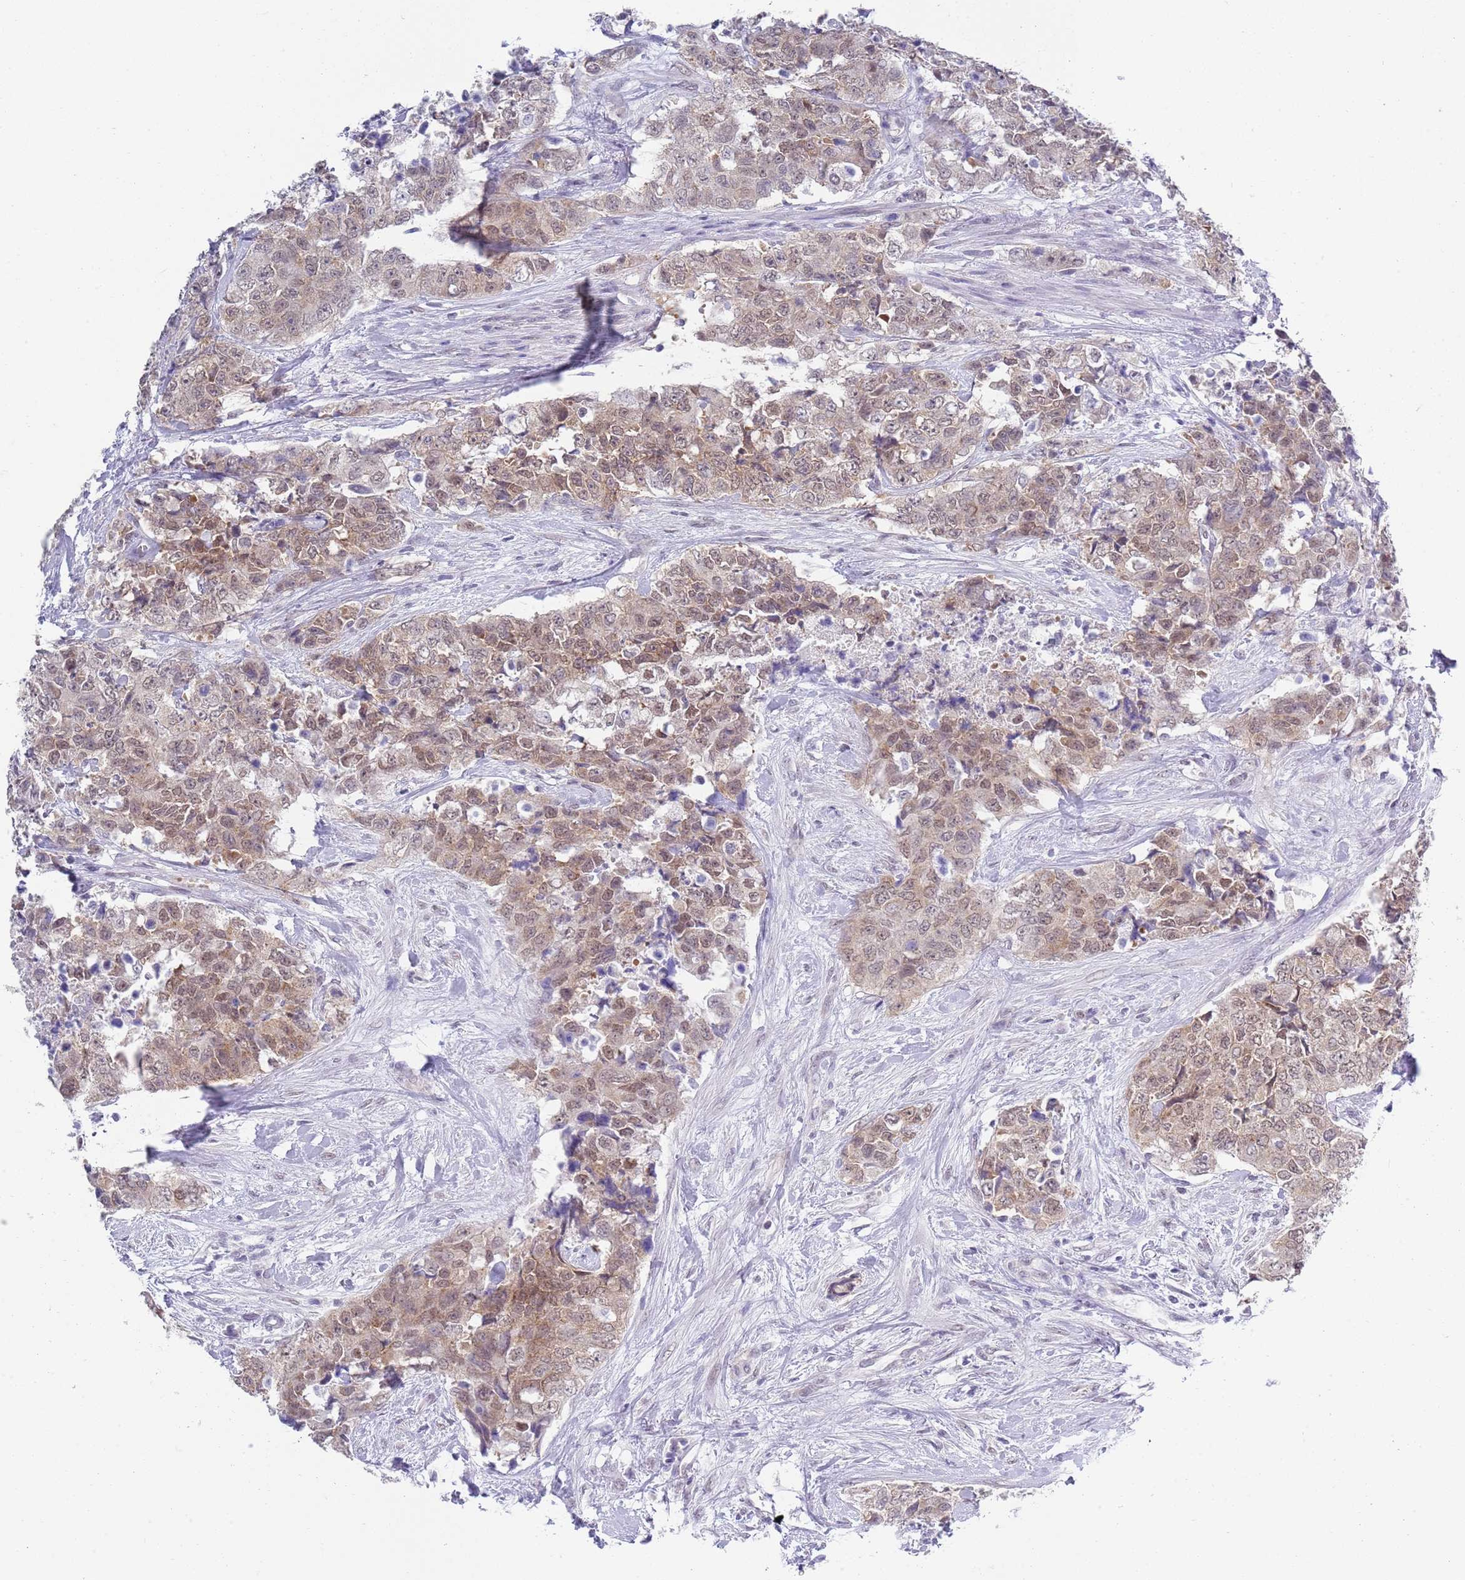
{"staining": {"intensity": "moderate", "quantity": ">75%", "location": "cytoplasmic/membranous,nuclear"}, "tissue": "urothelial cancer", "cell_type": "Tumor cells", "image_type": "cancer", "snomed": [{"axis": "morphology", "description": "Urothelial carcinoma, High grade"}, {"axis": "topography", "description": "Urinary bladder"}], "caption": "Immunohistochemistry (IHC) micrograph of neoplastic tissue: human urothelial cancer stained using immunohistochemistry (IHC) shows medium levels of moderate protein expression localized specifically in the cytoplasmic/membranous and nuclear of tumor cells, appearing as a cytoplasmic/membranous and nuclear brown color.", "gene": "SEPHS2", "patient": {"sex": "female", "age": 78}}